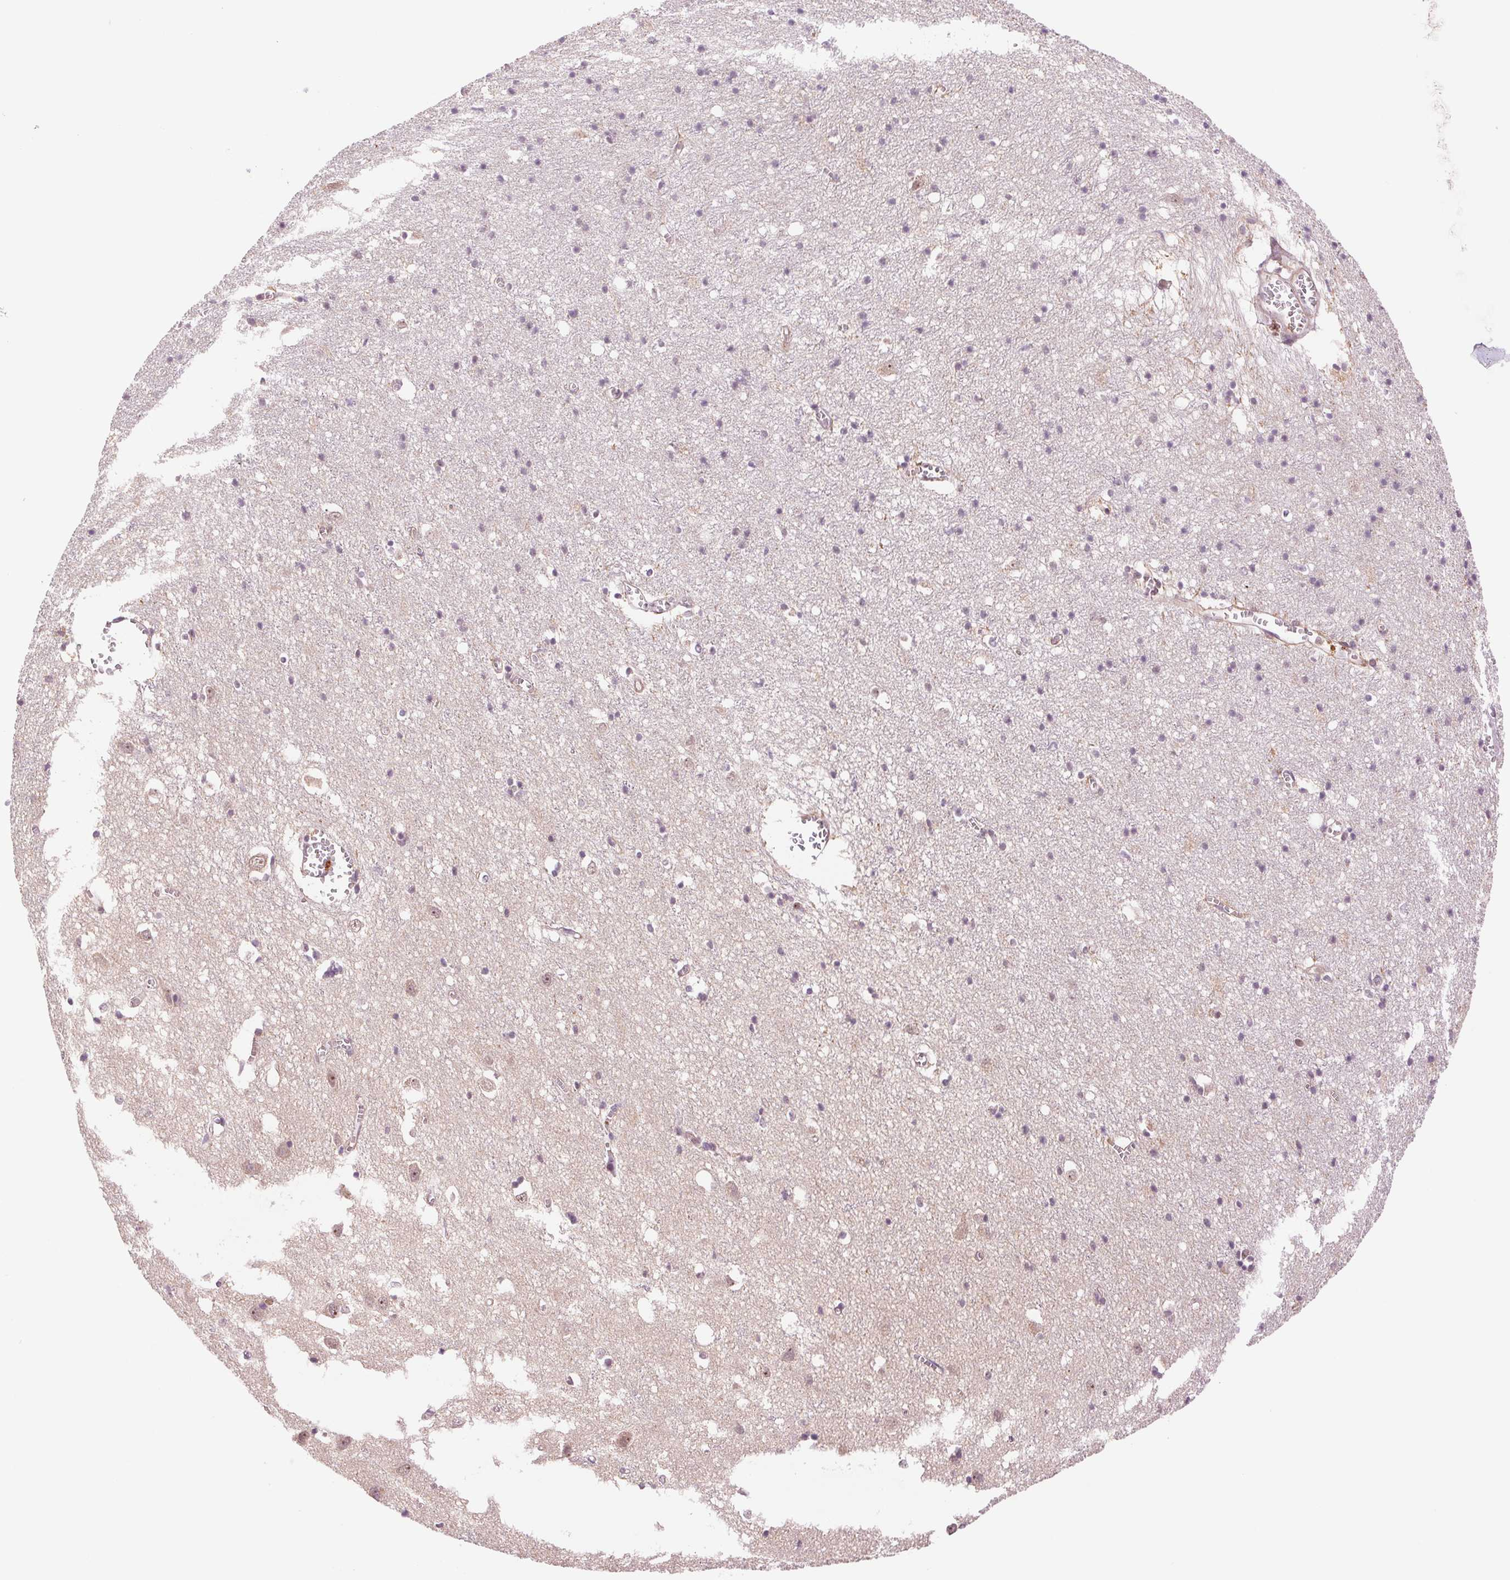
{"staining": {"intensity": "negative", "quantity": "none", "location": "none"}, "tissue": "cerebral cortex", "cell_type": "Endothelial cells", "image_type": "normal", "snomed": [{"axis": "morphology", "description": "Normal tissue, NOS"}, {"axis": "topography", "description": "Cerebral cortex"}], "caption": "Protein analysis of benign cerebral cortex shows no significant positivity in endothelial cells. Nuclei are stained in blue.", "gene": "CWC25", "patient": {"sex": "male", "age": 70}}